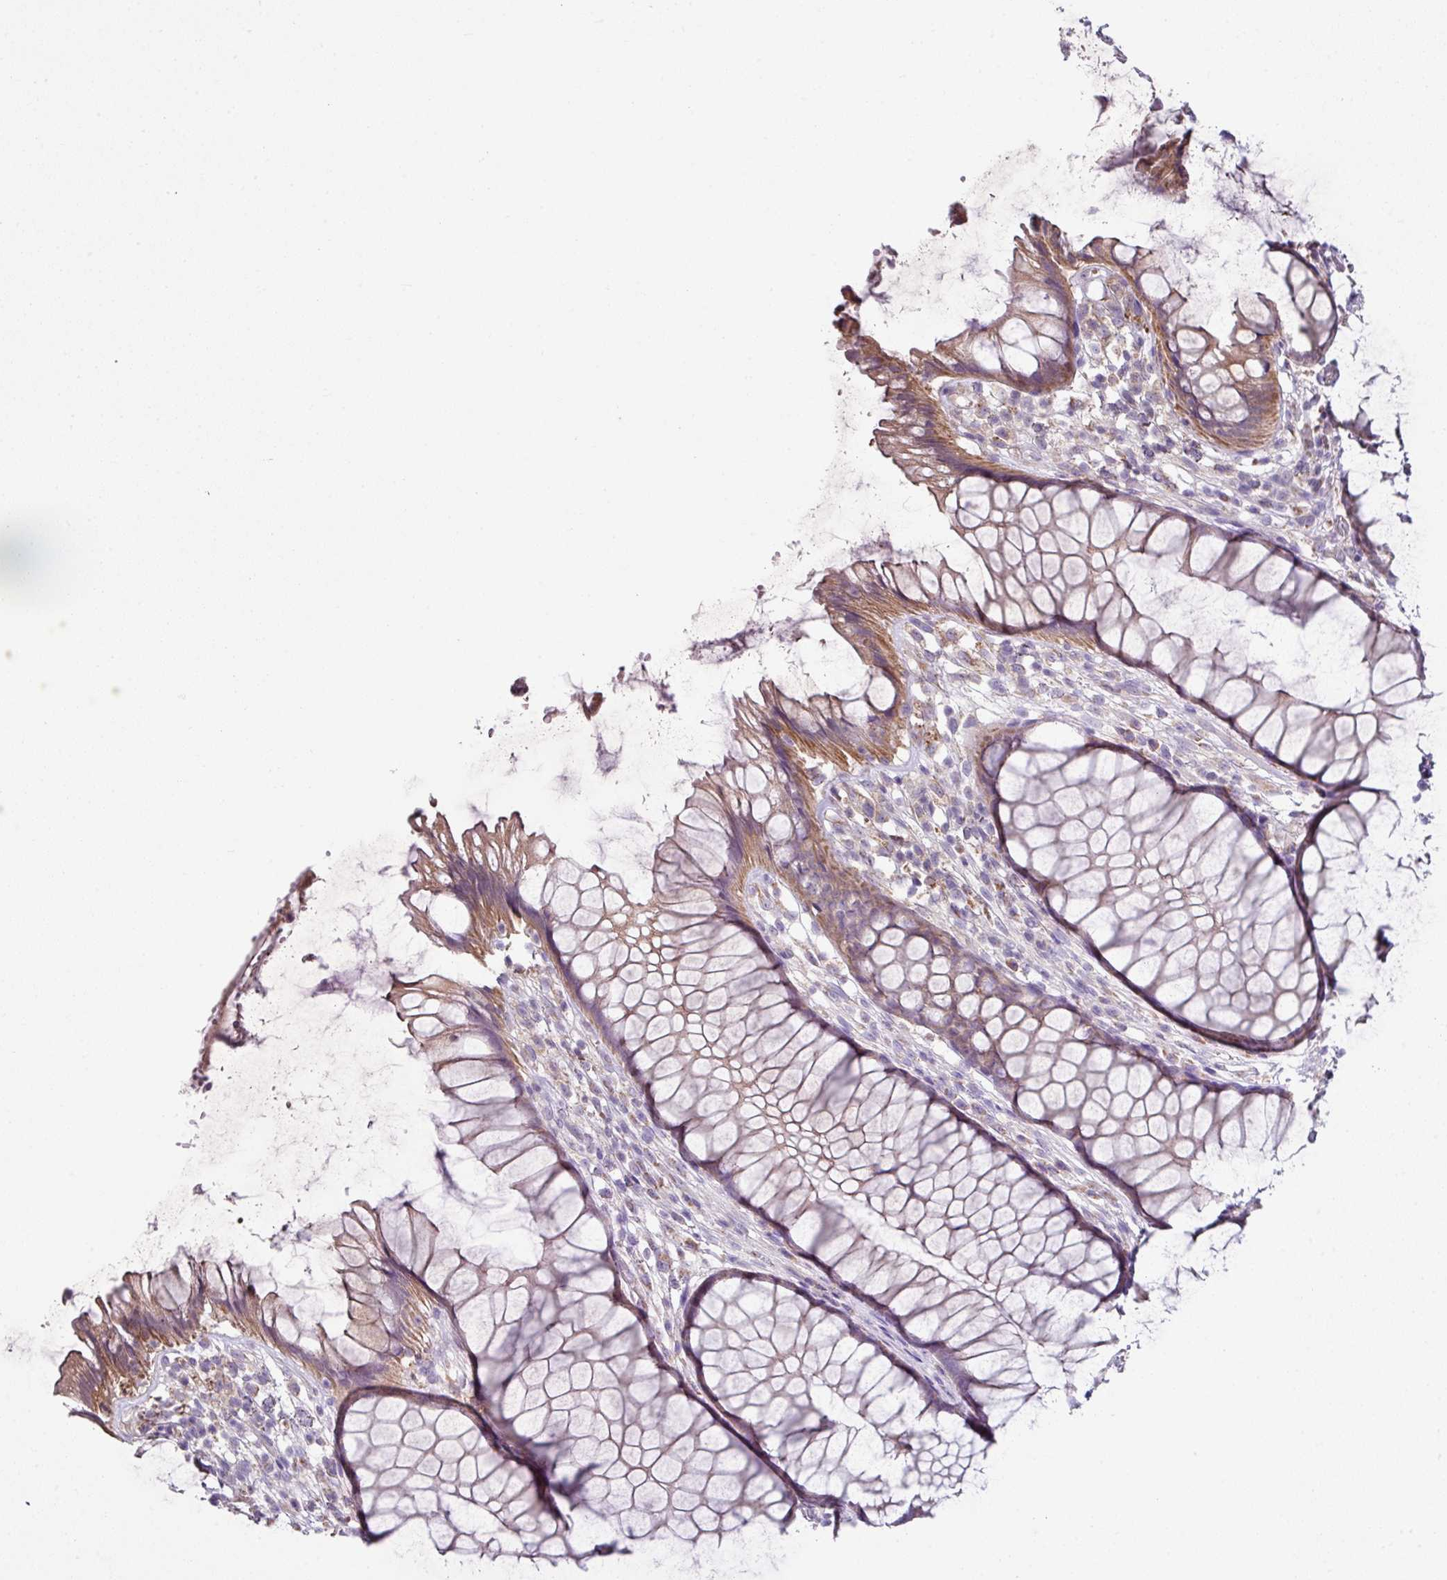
{"staining": {"intensity": "moderate", "quantity": ">75%", "location": "cytoplasmic/membranous"}, "tissue": "rectum", "cell_type": "Glandular cells", "image_type": "normal", "snomed": [{"axis": "morphology", "description": "Normal tissue, NOS"}, {"axis": "topography", "description": "Smooth muscle"}, {"axis": "topography", "description": "Rectum"}], "caption": "DAB (3,3'-diaminobenzidine) immunohistochemical staining of normal rectum displays moderate cytoplasmic/membranous protein positivity in about >75% of glandular cells.", "gene": "LRRC9", "patient": {"sex": "male", "age": 53}}